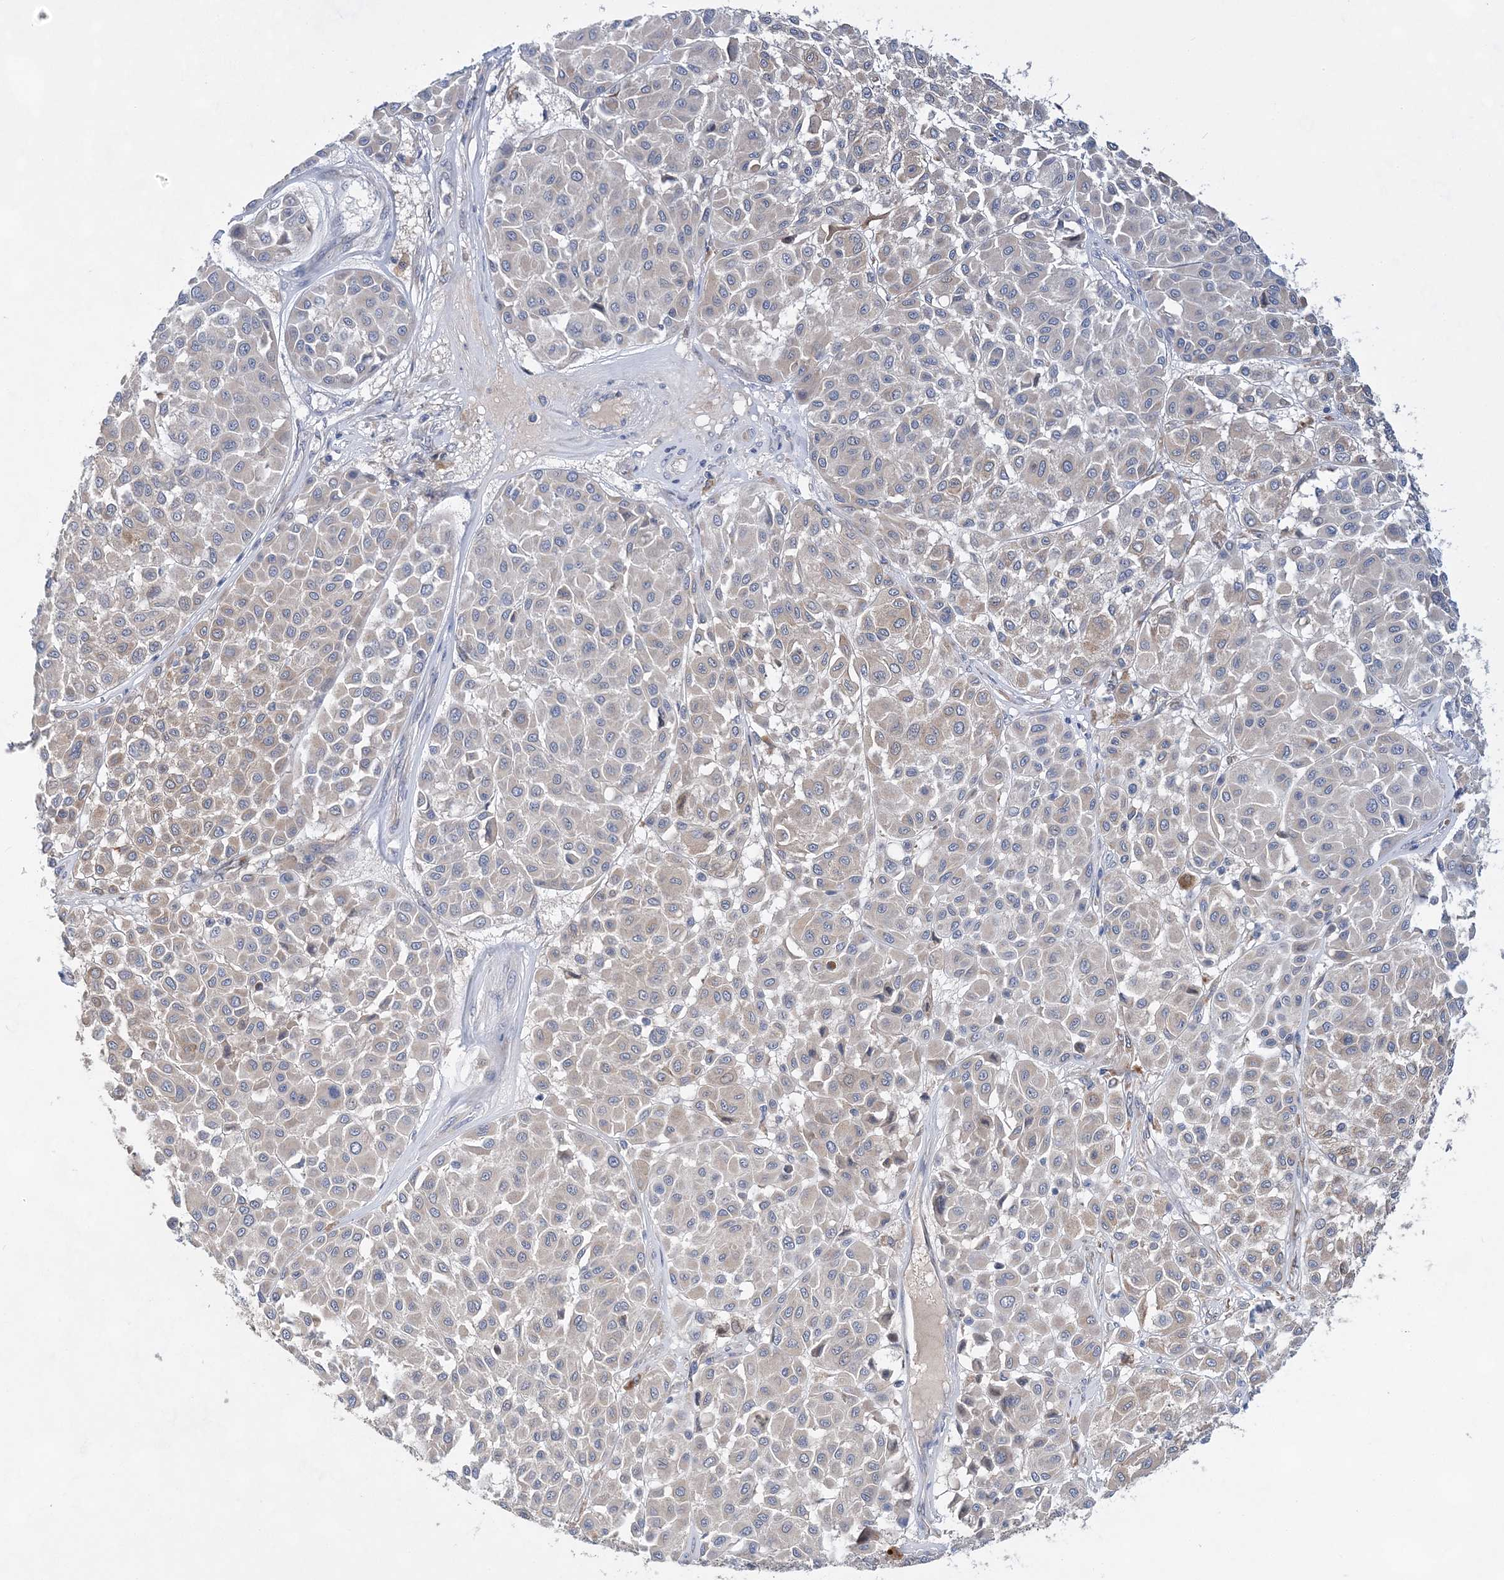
{"staining": {"intensity": "weak", "quantity": "25%-75%", "location": "cytoplasmic/membranous"}, "tissue": "melanoma", "cell_type": "Tumor cells", "image_type": "cancer", "snomed": [{"axis": "morphology", "description": "Malignant melanoma, Metastatic site"}, {"axis": "topography", "description": "Soft tissue"}], "caption": "Immunohistochemical staining of malignant melanoma (metastatic site) displays low levels of weak cytoplasmic/membranous protein expression in about 25%-75% of tumor cells.", "gene": "TRAPPC13", "patient": {"sex": "male", "age": 41}}